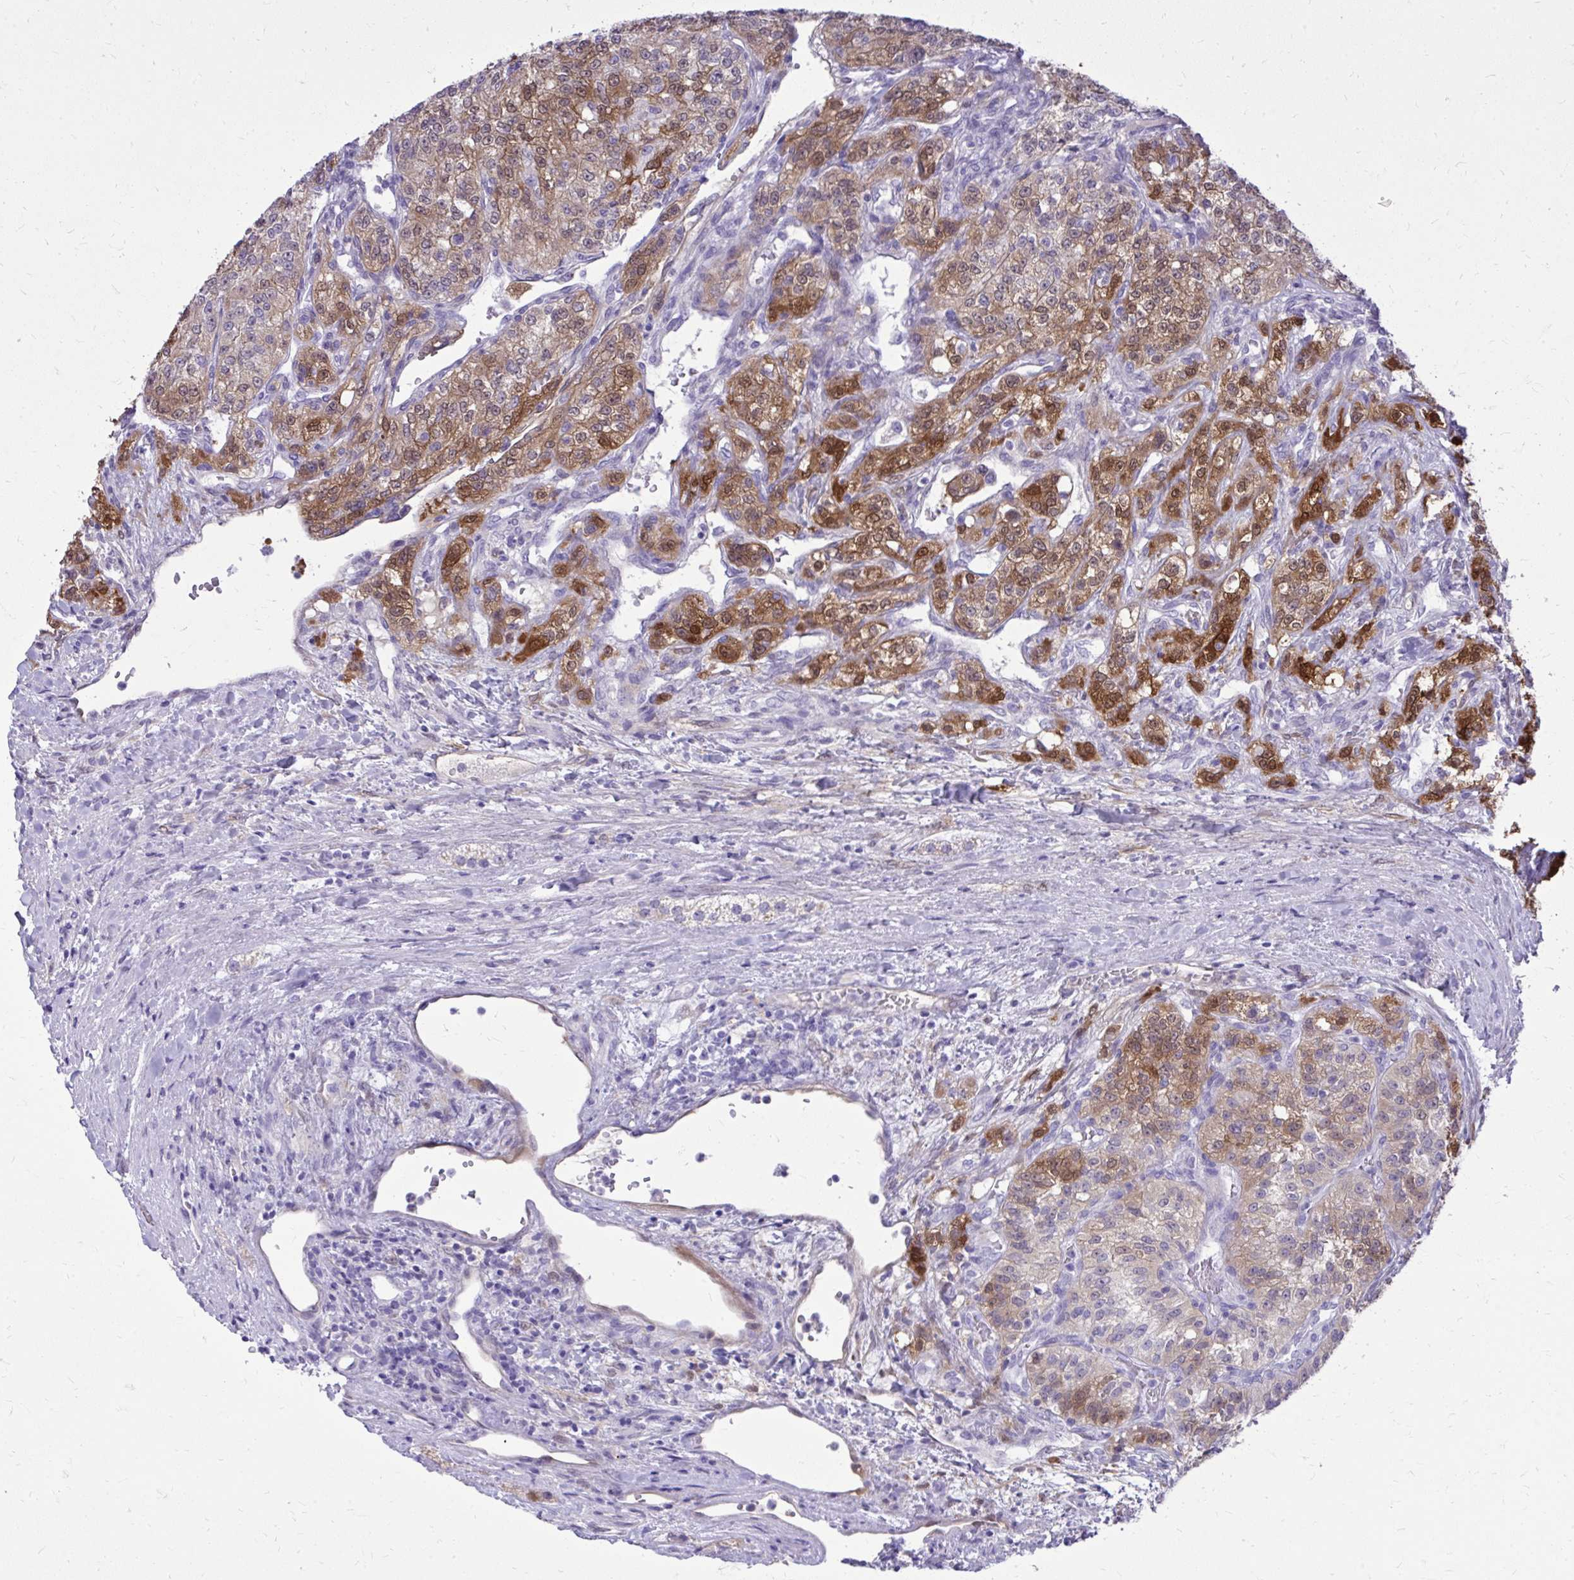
{"staining": {"intensity": "strong", "quantity": ">75%", "location": "cytoplasmic/membranous"}, "tissue": "renal cancer", "cell_type": "Tumor cells", "image_type": "cancer", "snomed": [{"axis": "morphology", "description": "Adenocarcinoma, NOS"}, {"axis": "topography", "description": "Kidney"}], "caption": "A photomicrograph of human renal cancer stained for a protein reveals strong cytoplasmic/membranous brown staining in tumor cells.", "gene": "NNMT", "patient": {"sex": "female", "age": 63}}